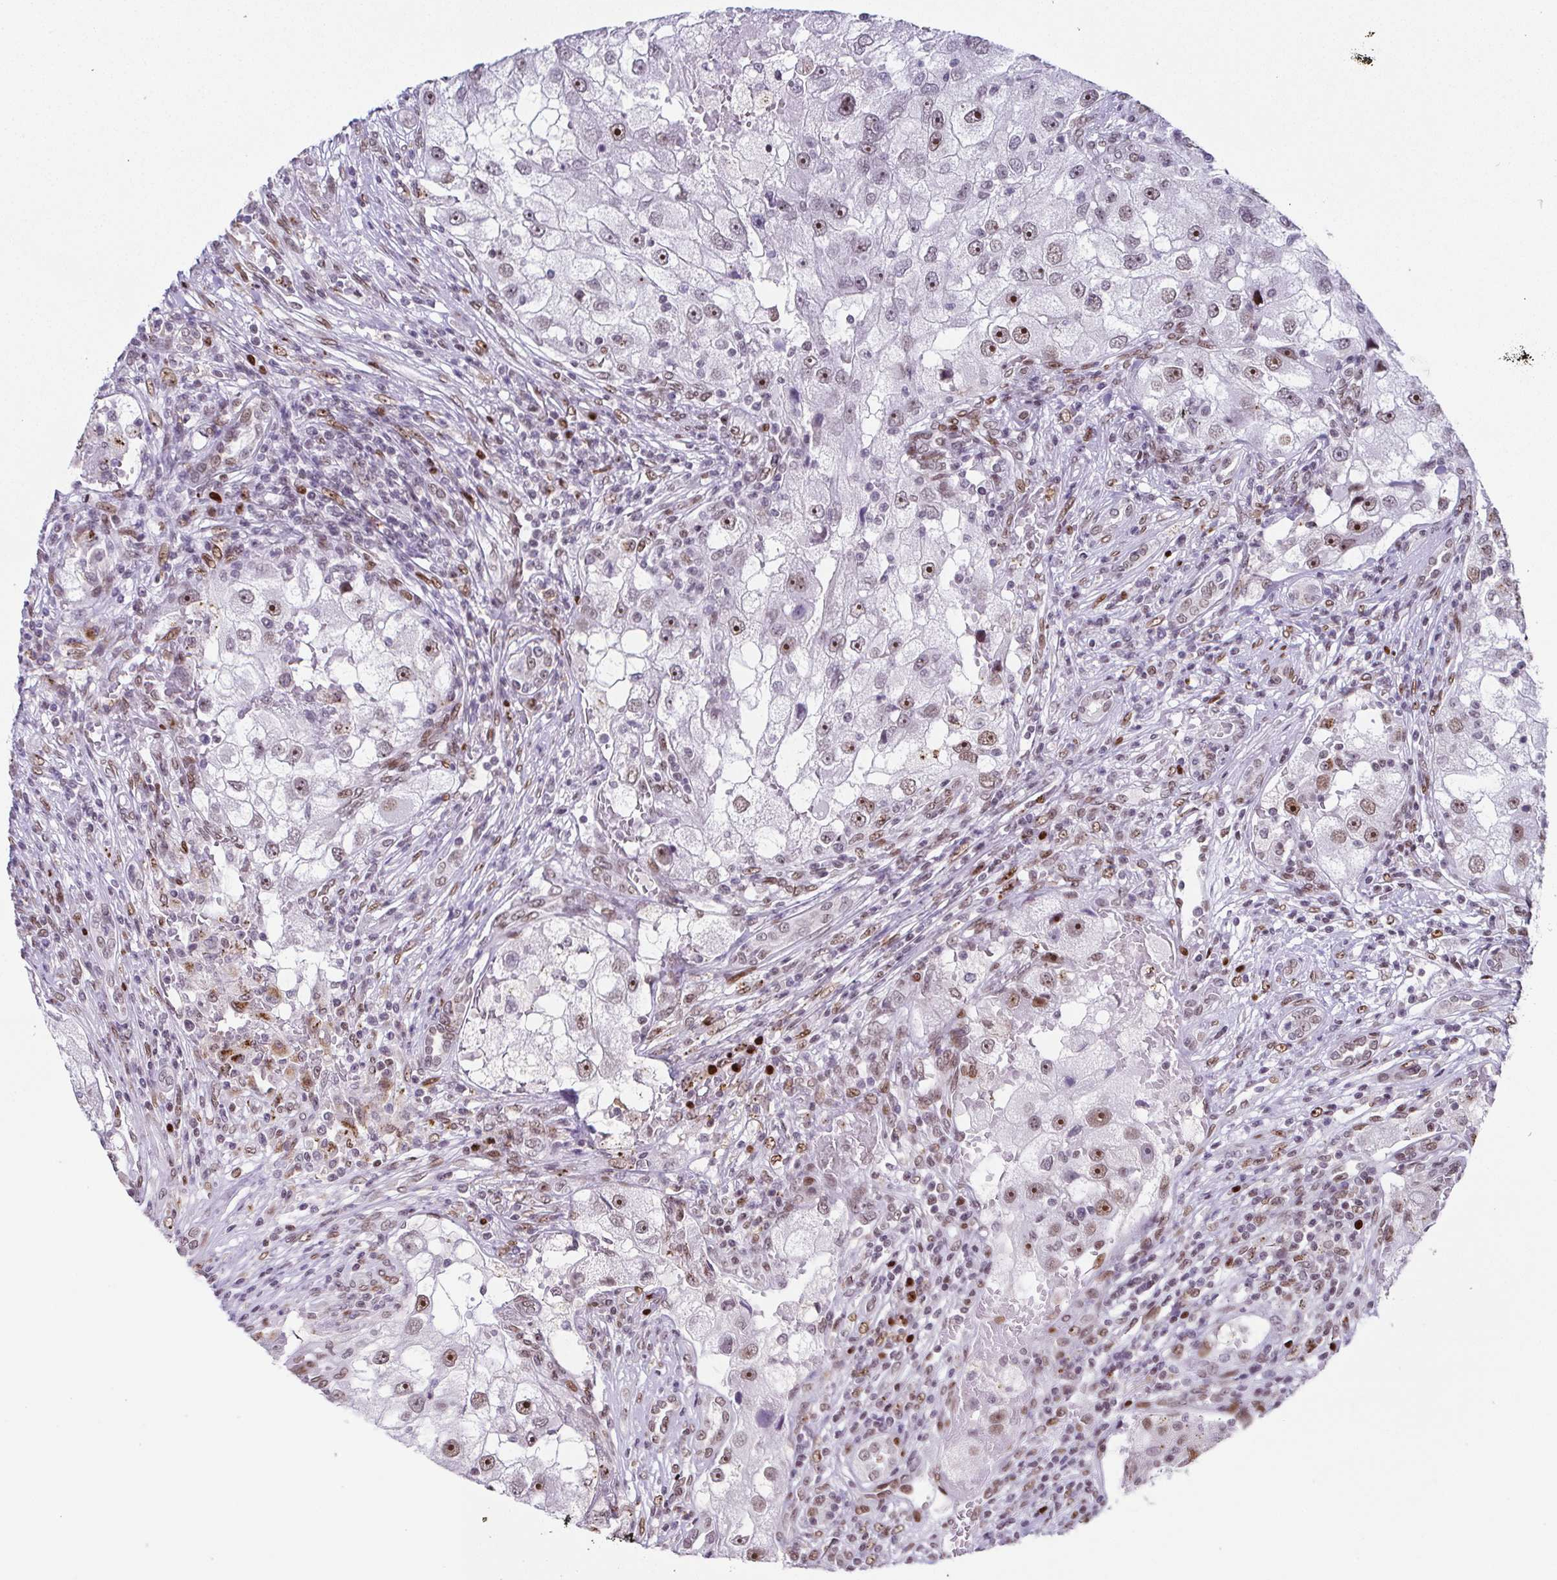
{"staining": {"intensity": "moderate", "quantity": "<25%", "location": "nuclear"}, "tissue": "renal cancer", "cell_type": "Tumor cells", "image_type": "cancer", "snomed": [{"axis": "morphology", "description": "Adenocarcinoma, NOS"}, {"axis": "topography", "description": "Kidney"}], "caption": "Tumor cells display moderate nuclear expression in about <25% of cells in renal cancer.", "gene": "RB1", "patient": {"sex": "male", "age": 63}}